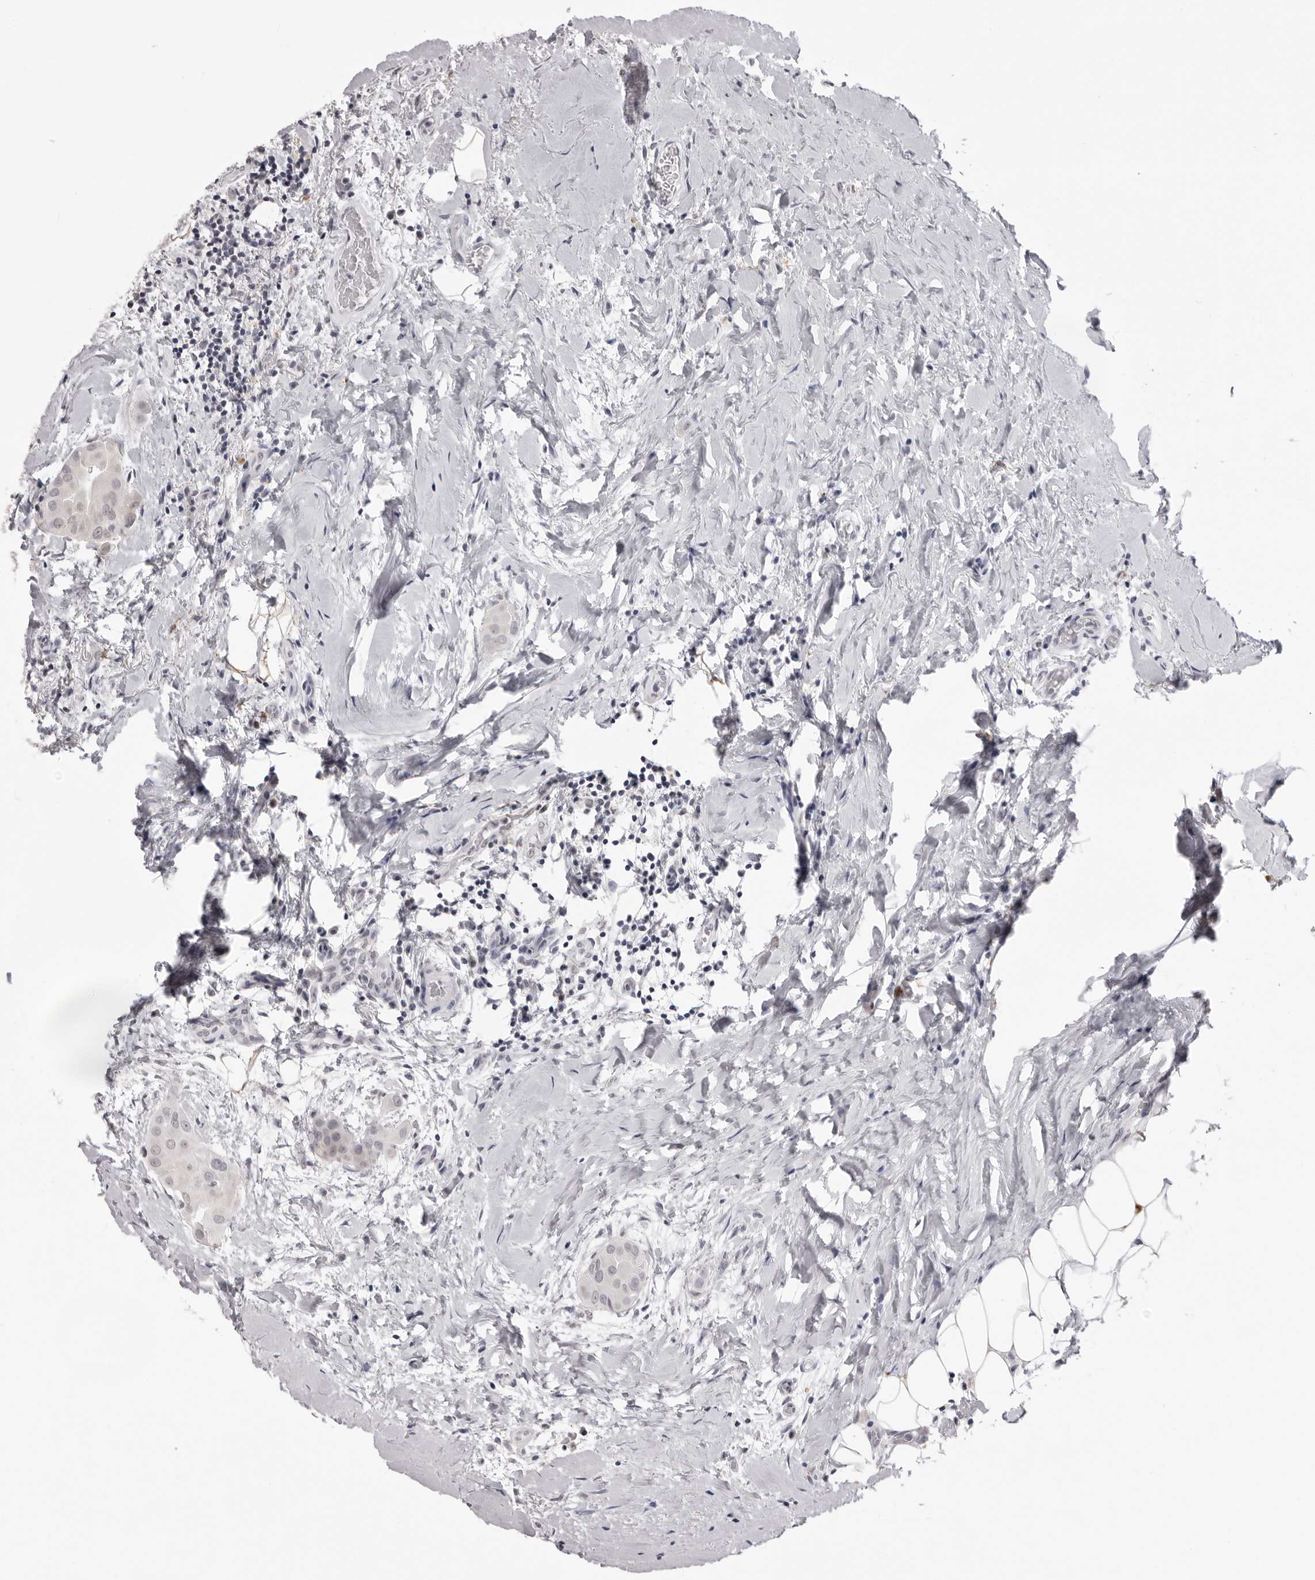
{"staining": {"intensity": "negative", "quantity": "none", "location": "none"}, "tissue": "thyroid cancer", "cell_type": "Tumor cells", "image_type": "cancer", "snomed": [{"axis": "morphology", "description": "Papillary adenocarcinoma, NOS"}, {"axis": "topography", "description": "Thyroid gland"}], "caption": "An immunohistochemistry (IHC) histopathology image of thyroid cancer (papillary adenocarcinoma) is shown. There is no staining in tumor cells of thyroid cancer (papillary adenocarcinoma).", "gene": "NTM", "patient": {"sex": "male", "age": 33}}